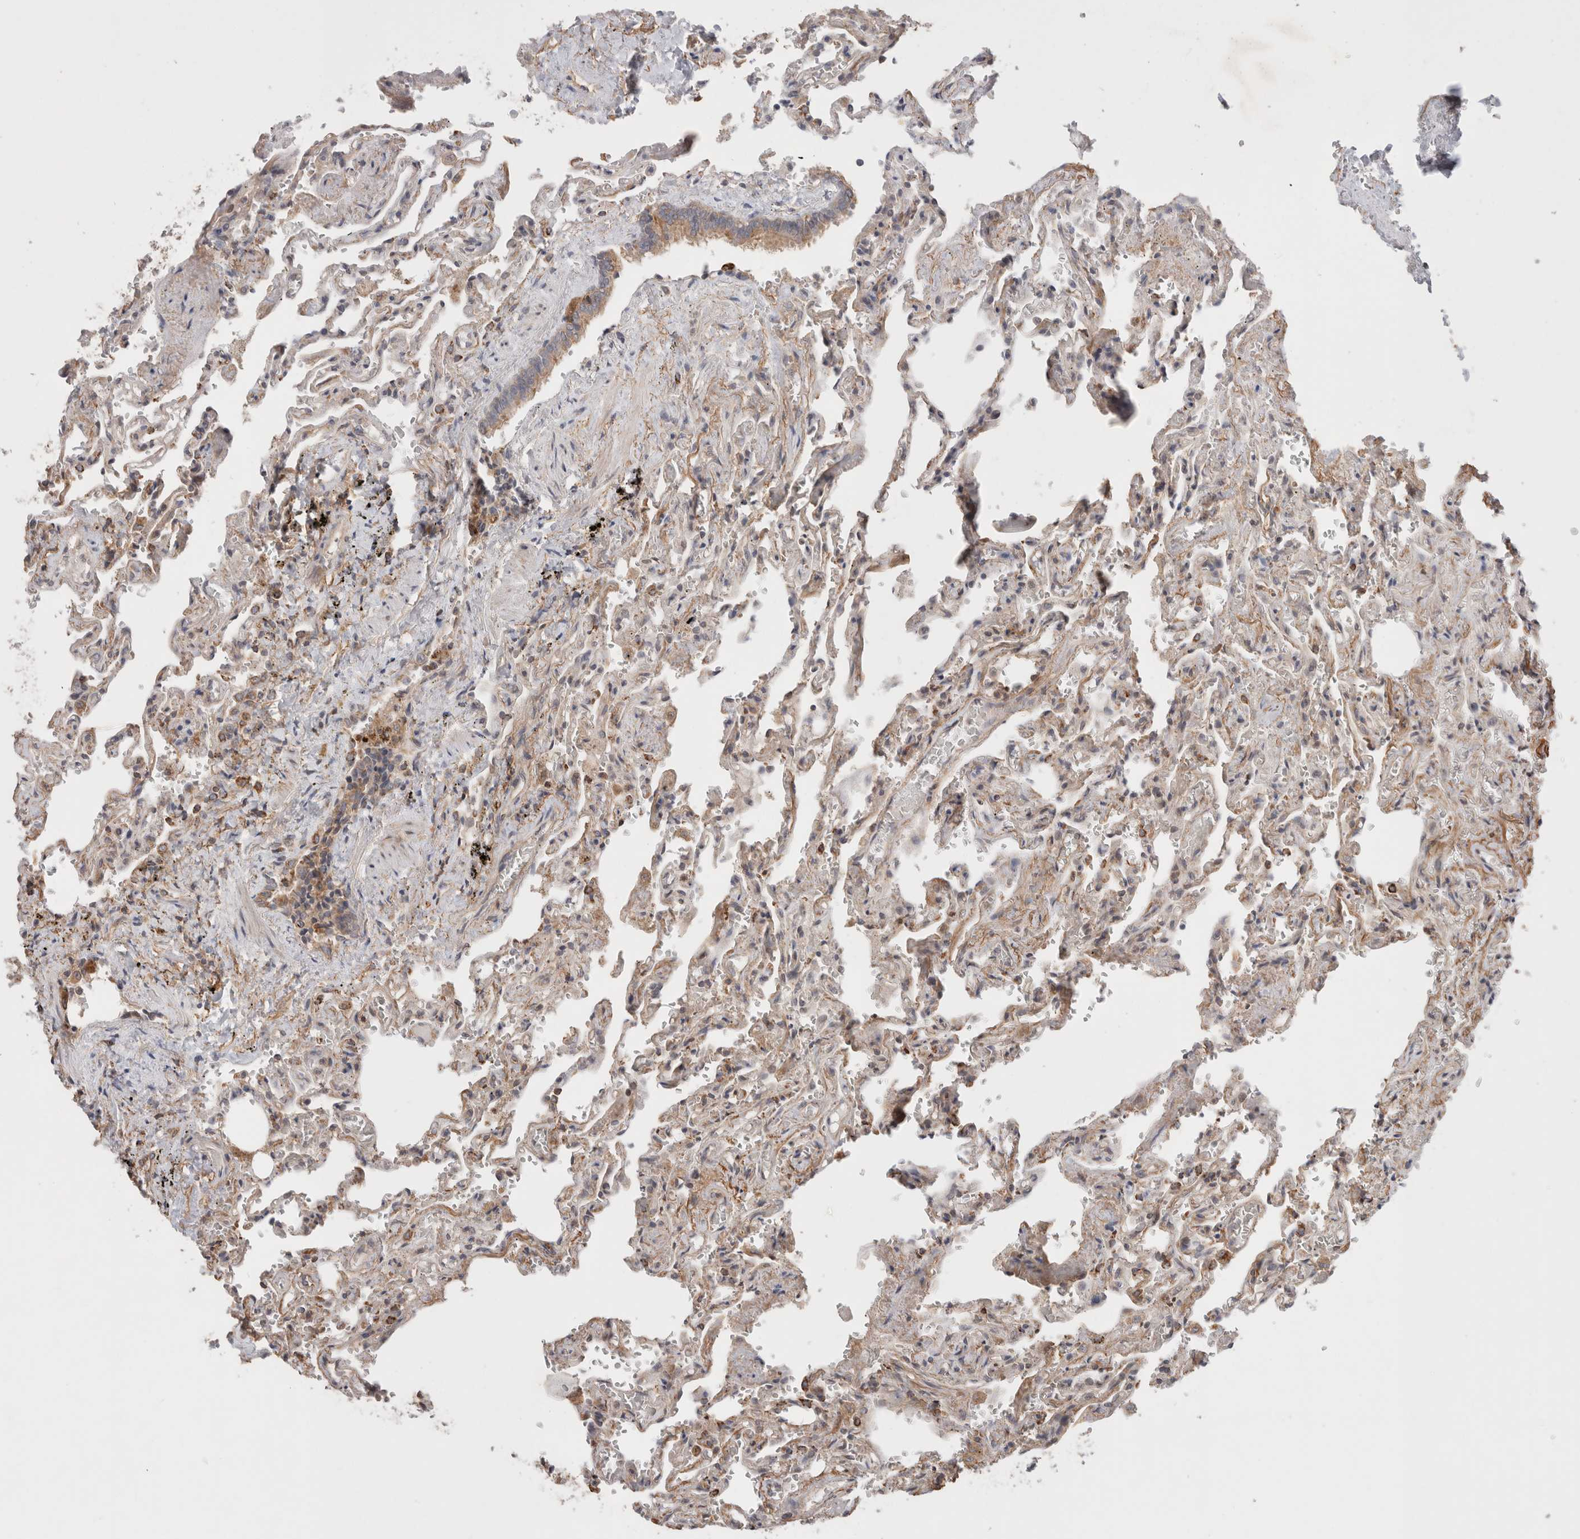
{"staining": {"intensity": "strong", "quantity": "25%-75%", "location": "cytoplasmic/membranous"}, "tissue": "lung", "cell_type": "Alveolar cells", "image_type": "normal", "snomed": [{"axis": "morphology", "description": "Normal tissue, NOS"}, {"axis": "topography", "description": "Lung"}], "caption": "Immunohistochemistry (IHC) staining of unremarkable lung, which reveals high levels of strong cytoplasmic/membranous staining in approximately 25%-75% of alveolar cells indicating strong cytoplasmic/membranous protein staining. The staining was performed using DAB (3,3'-diaminobenzidine) (brown) for protein detection and nuclei were counterstained in hematoxylin (blue).", "gene": "HROB", "patient": {"sex": "male", "age": 21}}